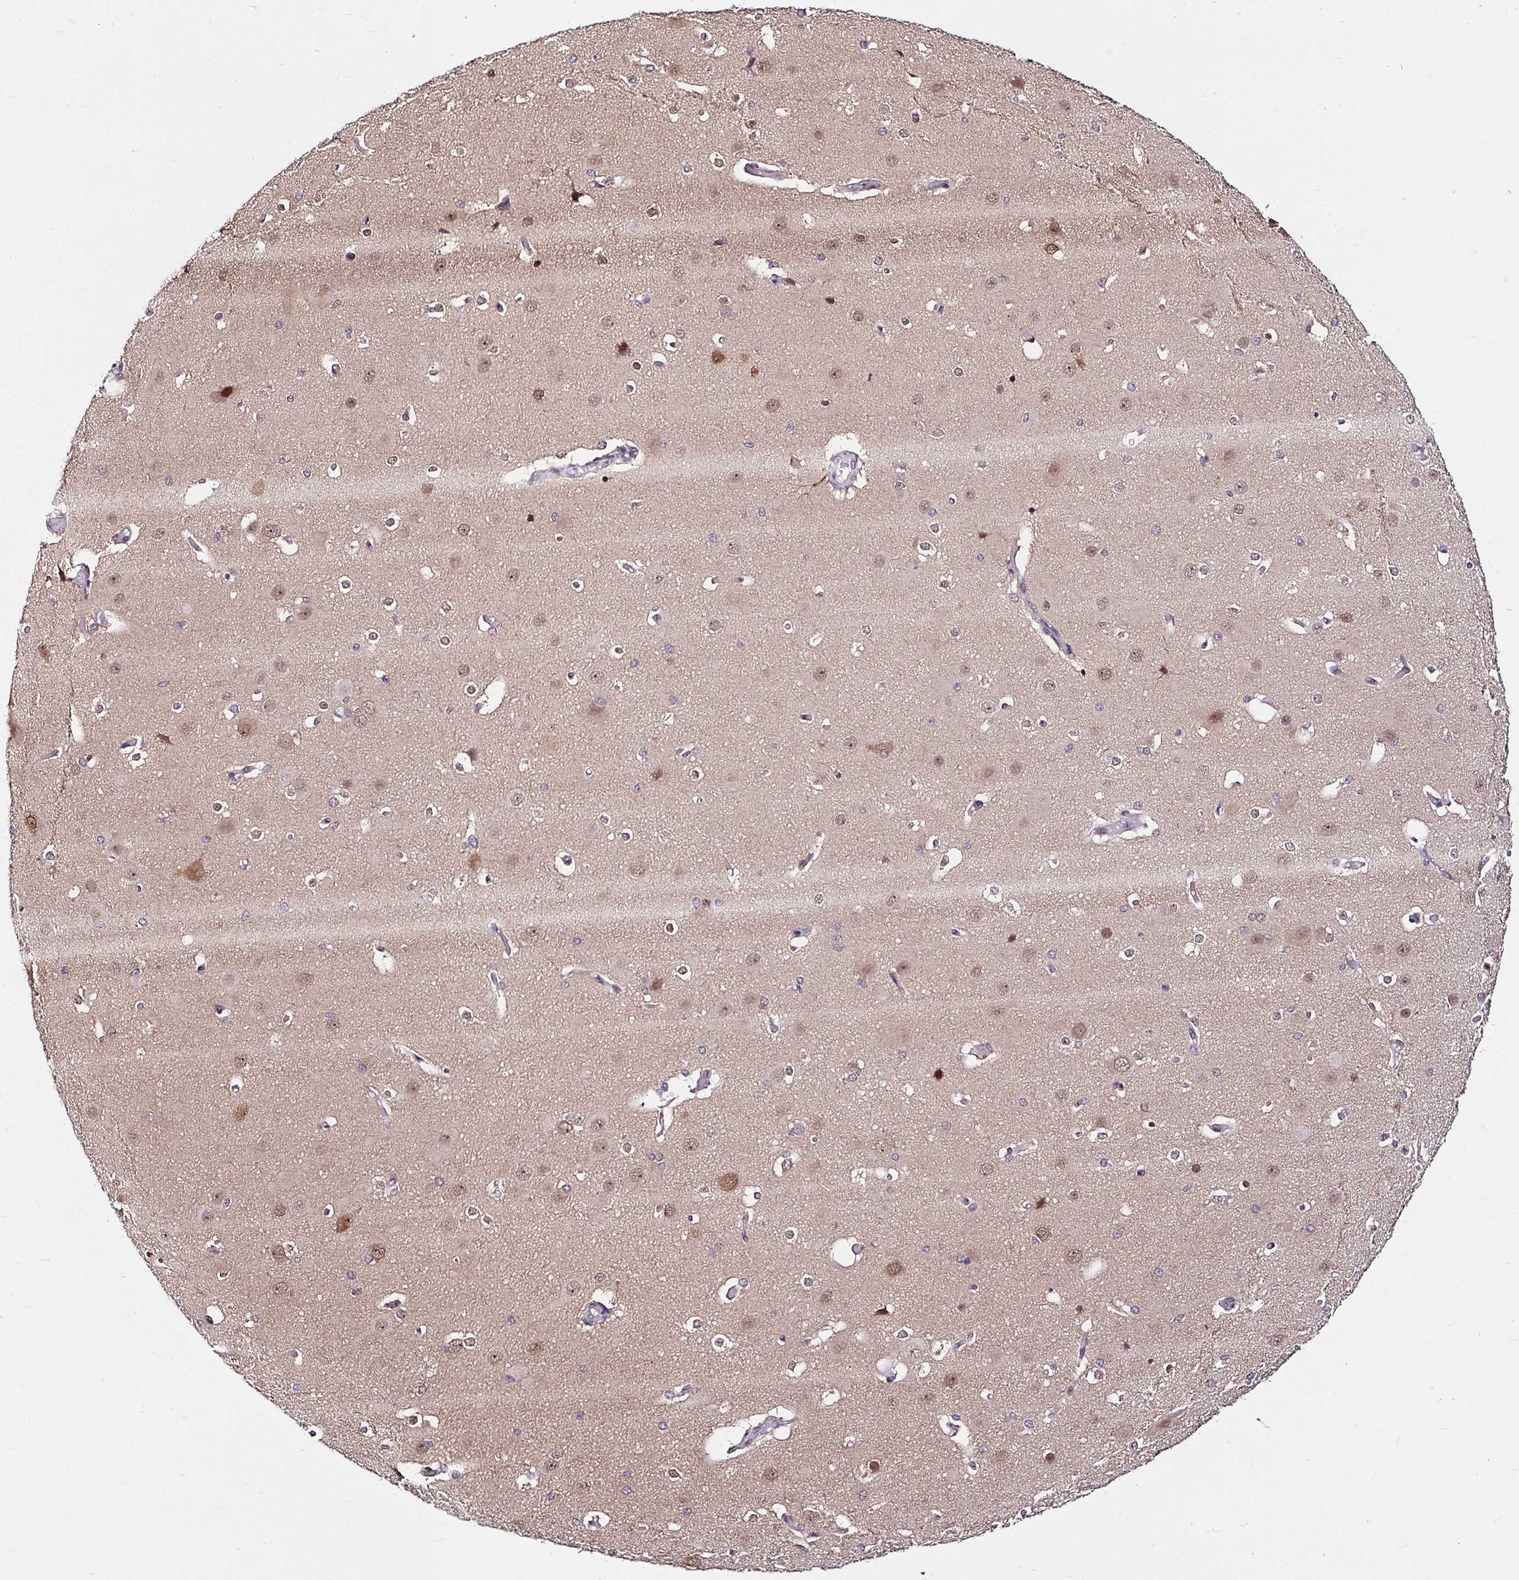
{"staining": {"intensity": "negative", "quantity": "none", "location": "none"}, "tissue": "cerebral cortex", "cell_type": "Endothelial cells", "image_type": "normal", "snomed": [{"axis": "morphology", "description": "Normal tissue, NOS"}, {"axis": "morphology", "description": "Inflammation, NOS"}, {"axis": "topography", "description": "Cerebral cortex"}], "caption": "High power microscopy photomicrograph of an IHC image of normal cerebral cortex, revealing no significant positivity in endothelial cells. (DAB (3,3'-diaminobenzidine) immunohistochemistry (IHC) with hematoxylin counter stain).", "gene": "PIN4", "patient": {"sex": "male", "age": 6}}